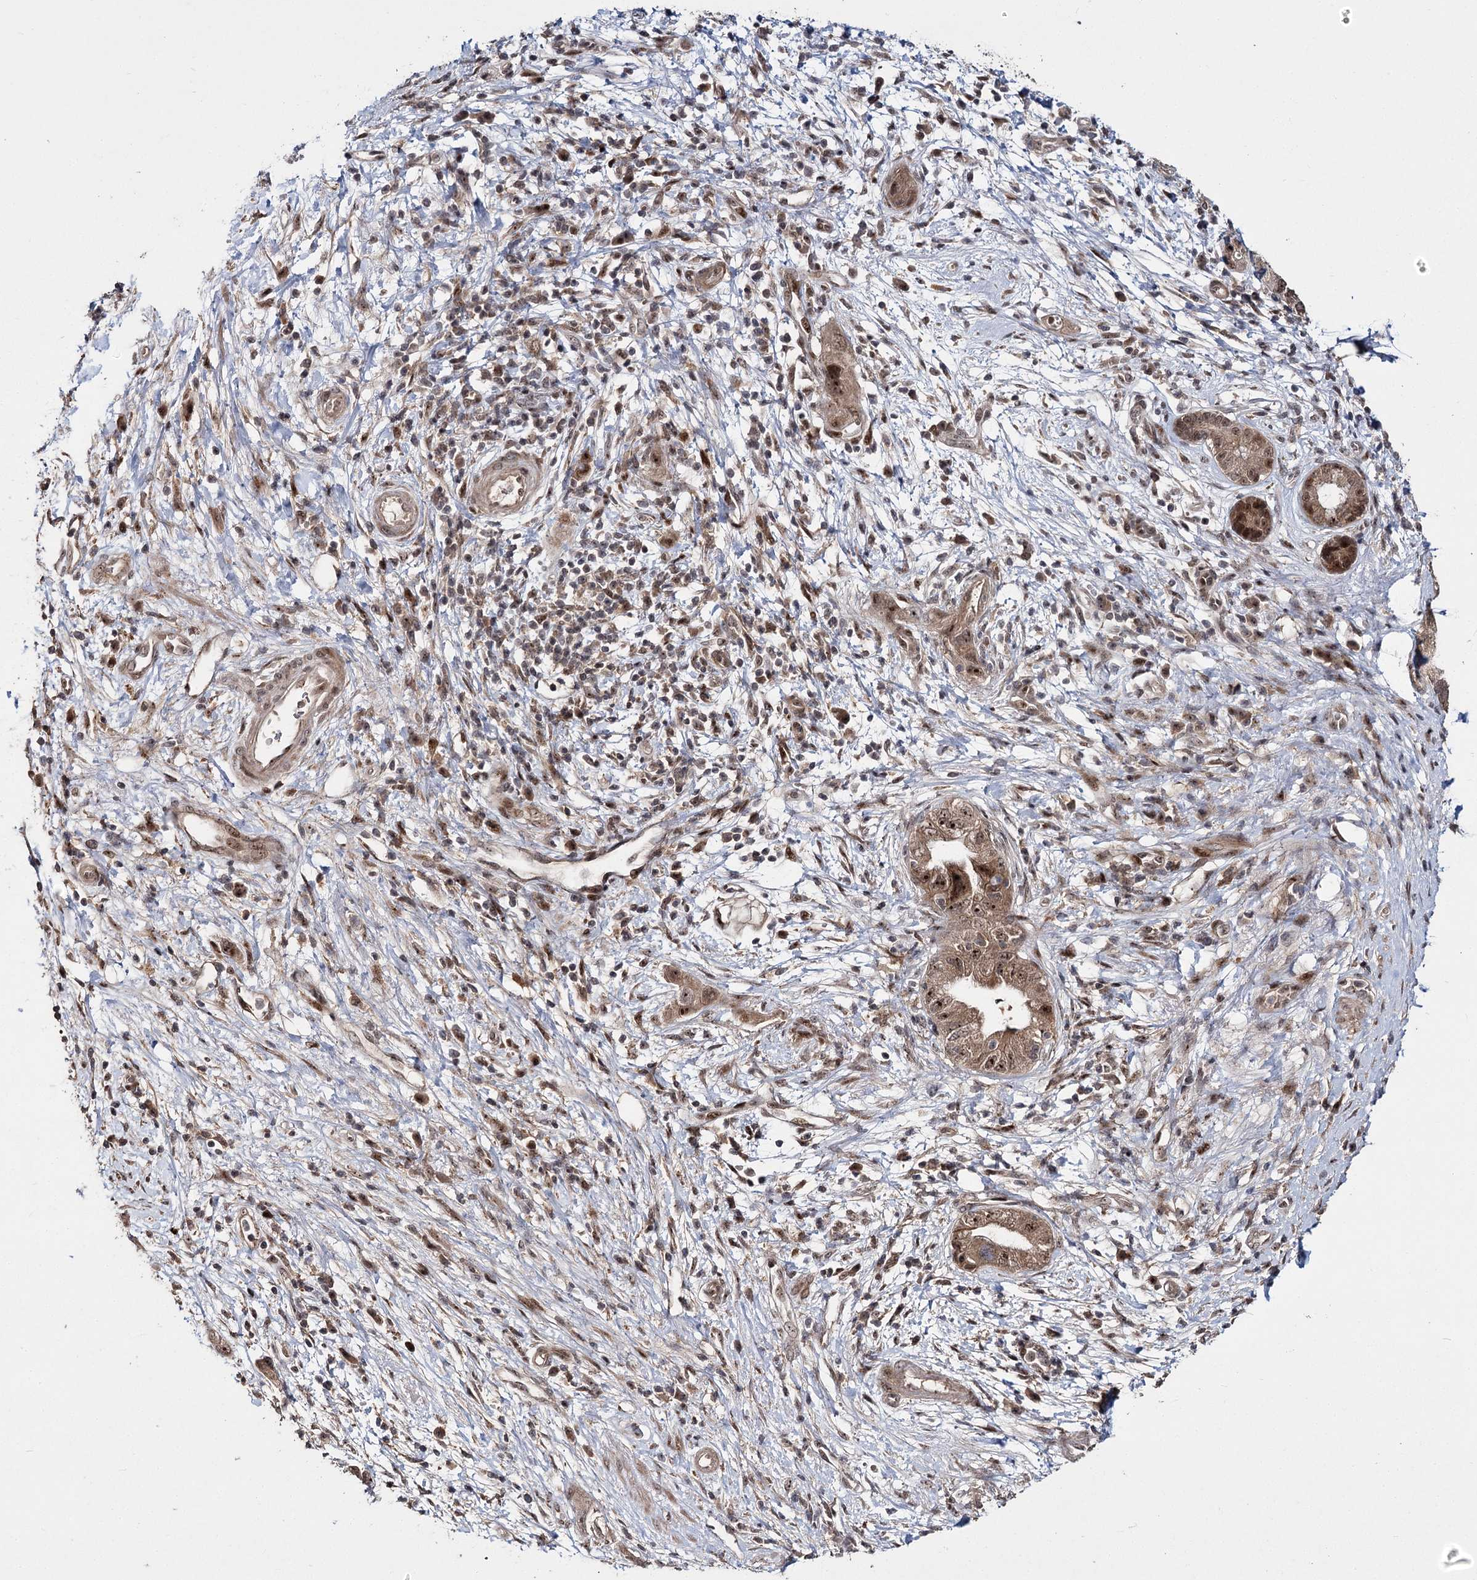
{"staining": {"intensity": "moderate", "quantity": ">75%", "location": "cytoplasmic/membranous,nuclear"}, "tissue": "pancreatic cancer", "cell_type": "Tumor cells", "image_type": "cancer", "snomed": [{"axis": "morphology", "description": "Adenocarcinoma, NOS"}, {"axis": "topography", "description": "Pancreas"}], "caption": "A micrograph of pancreatic adenocarcinoma stained for a protein displays moderate cytoplasmic/membranous and nuclear brown staining in tumor cells. (IHC, brightfield microscopy, high magnification).", "gene": "MKNK2", "patient": {"sex": "female", "age": 73}}